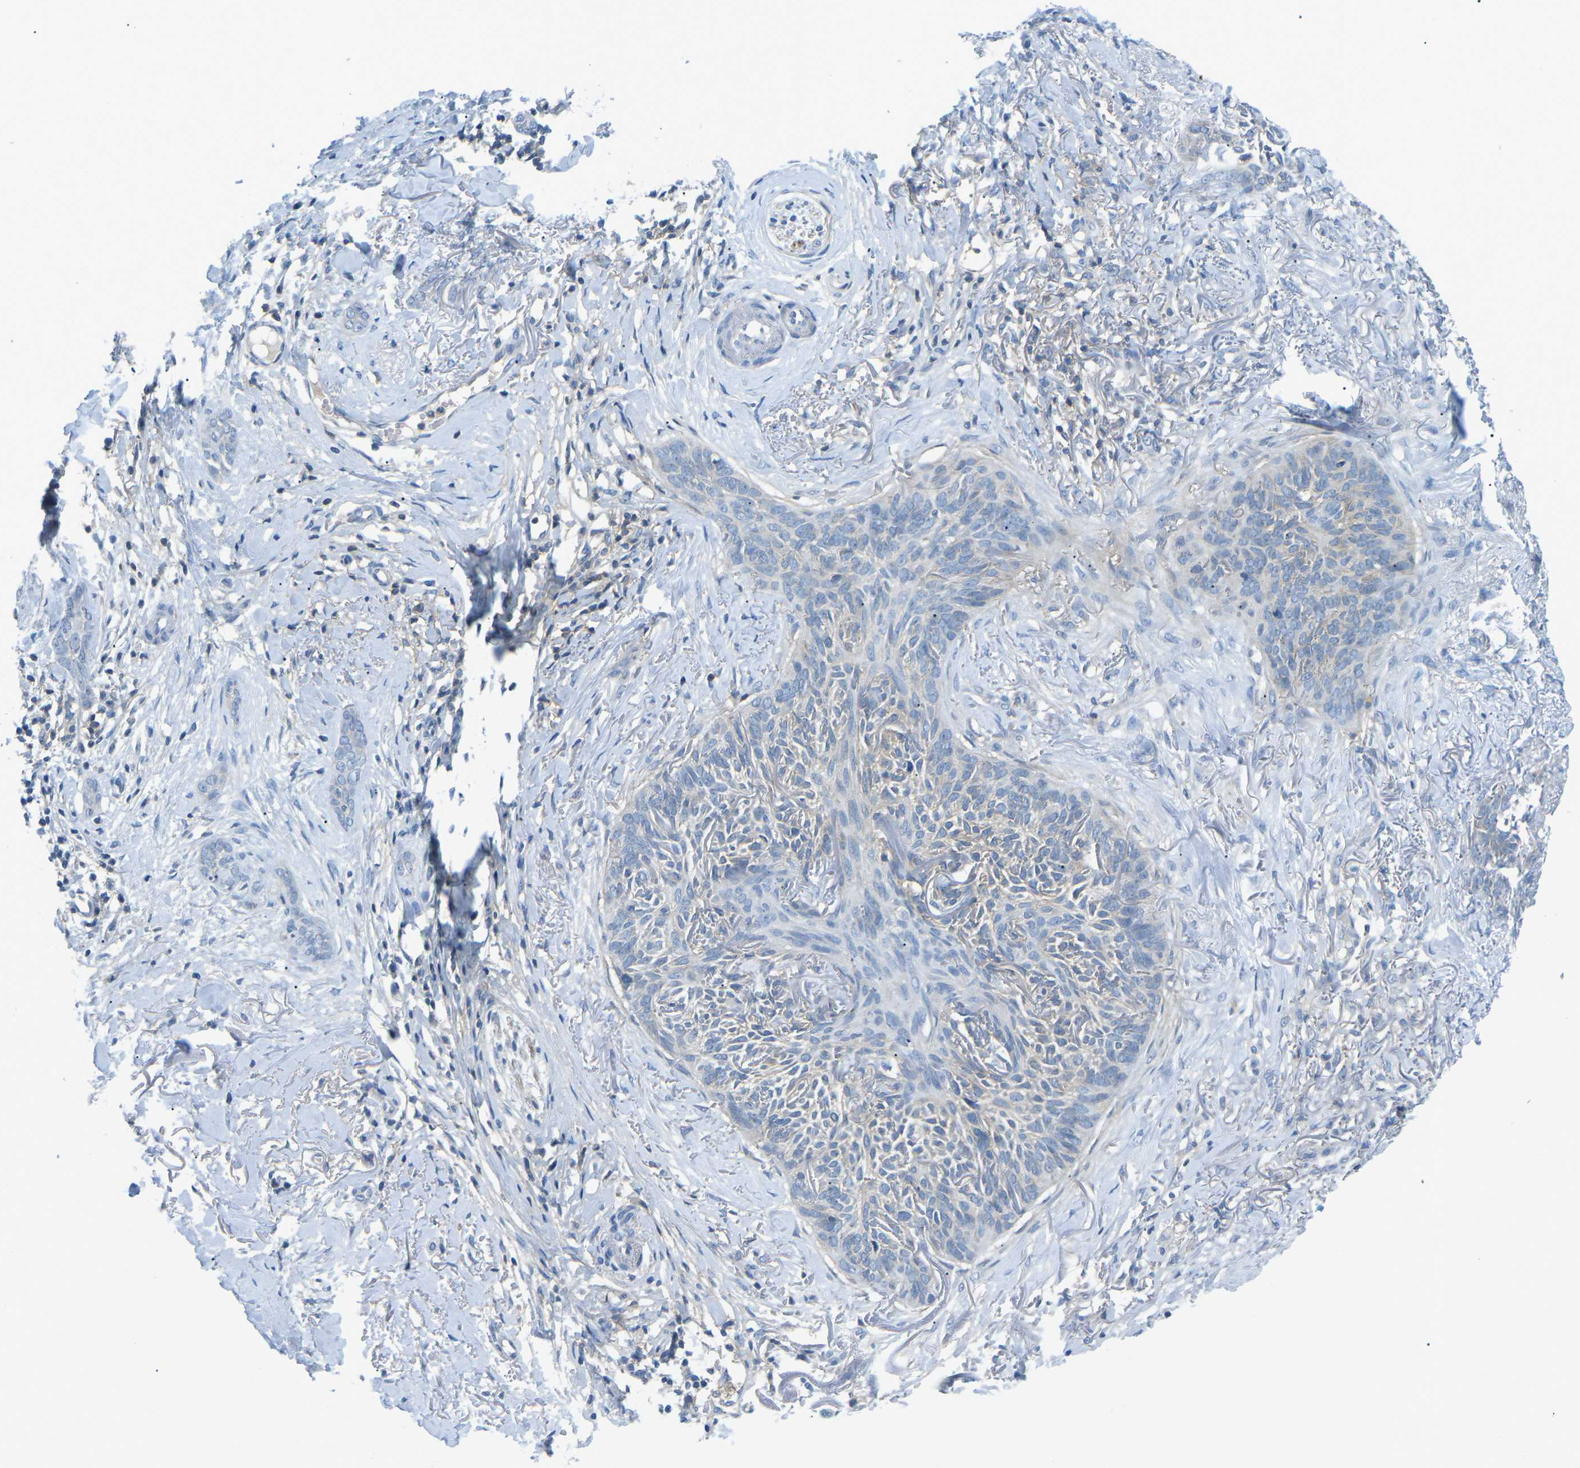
{"staining": {"intensity": "negative", "quantity": "none", "location": "none"}, "tissue": "skin cancer", "cell_type": "Tumor cells", "image_type": "cancer", "snomed": [{"axis": "morphology", "description": "Basal cell carcinoma"}, {"axis": "topography", "description": "Skin"}], "caption": "Immunohistochemical staining of human skin cancer shows no significant expression in tumor cells.", "gene": "CD47", "patient": {"sex": "female", "age": 84}}